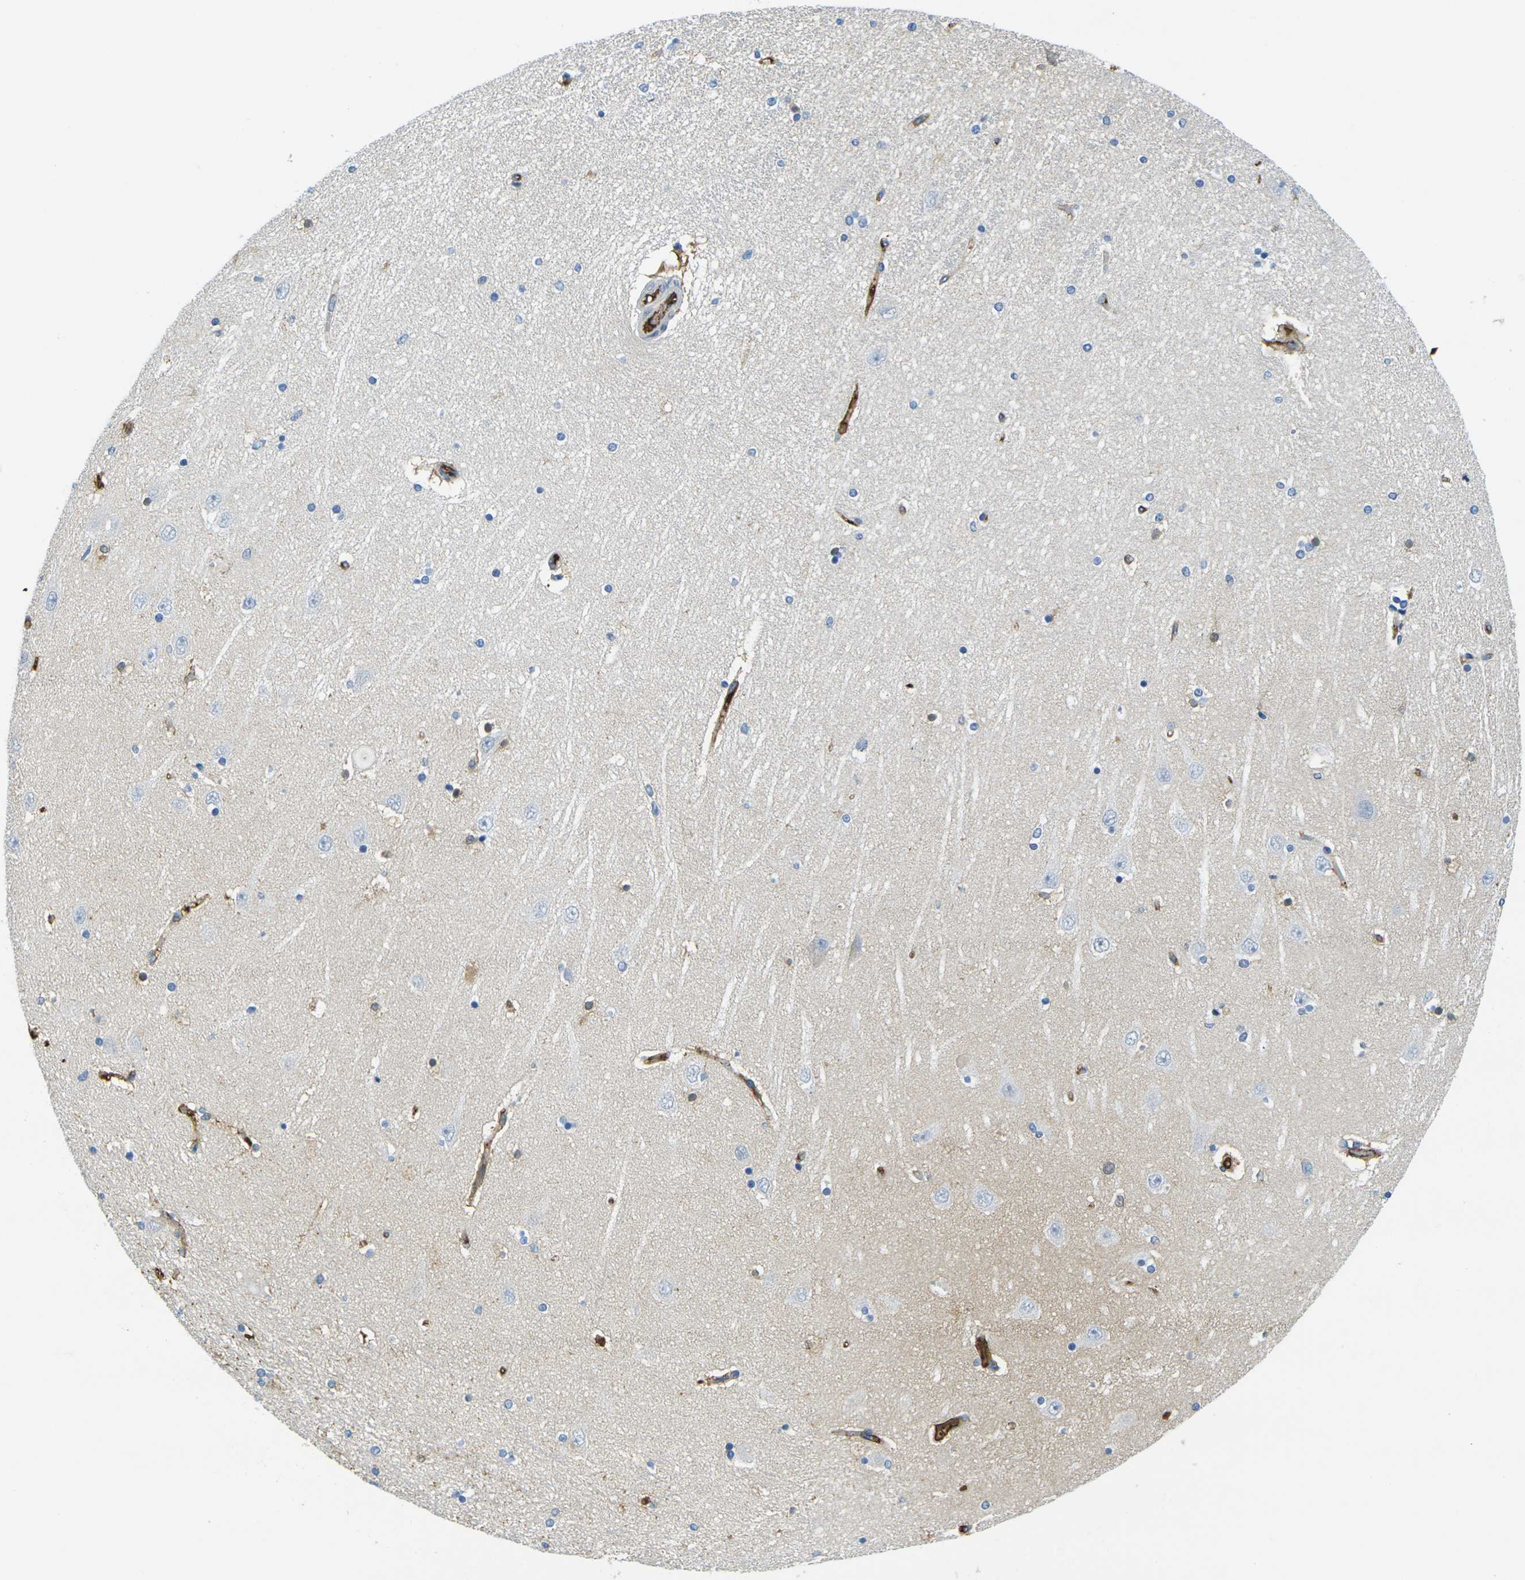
{"staining": {"intensity": "moderate", "quantity": "<25%", "location": "cytoplasmic/membranous,nuclear"}, "tissue": "hippocampus", "cell_type": "Glial cells", "image_type": "normal", "snomed": [{"axis": "morphology", "description": "Normal tissue, NOS"}, {"axis": "topography", "description": "Hippocampus"}], "caption": "Brown immunohistochemical staining in unremarkable human hippocampus exhibits moderate cytoplasmic/membranous,nuclear expression in about <25% of glial cells.", "gene": "PLCD1", "patient": {"sex": "female", "age": 54}}